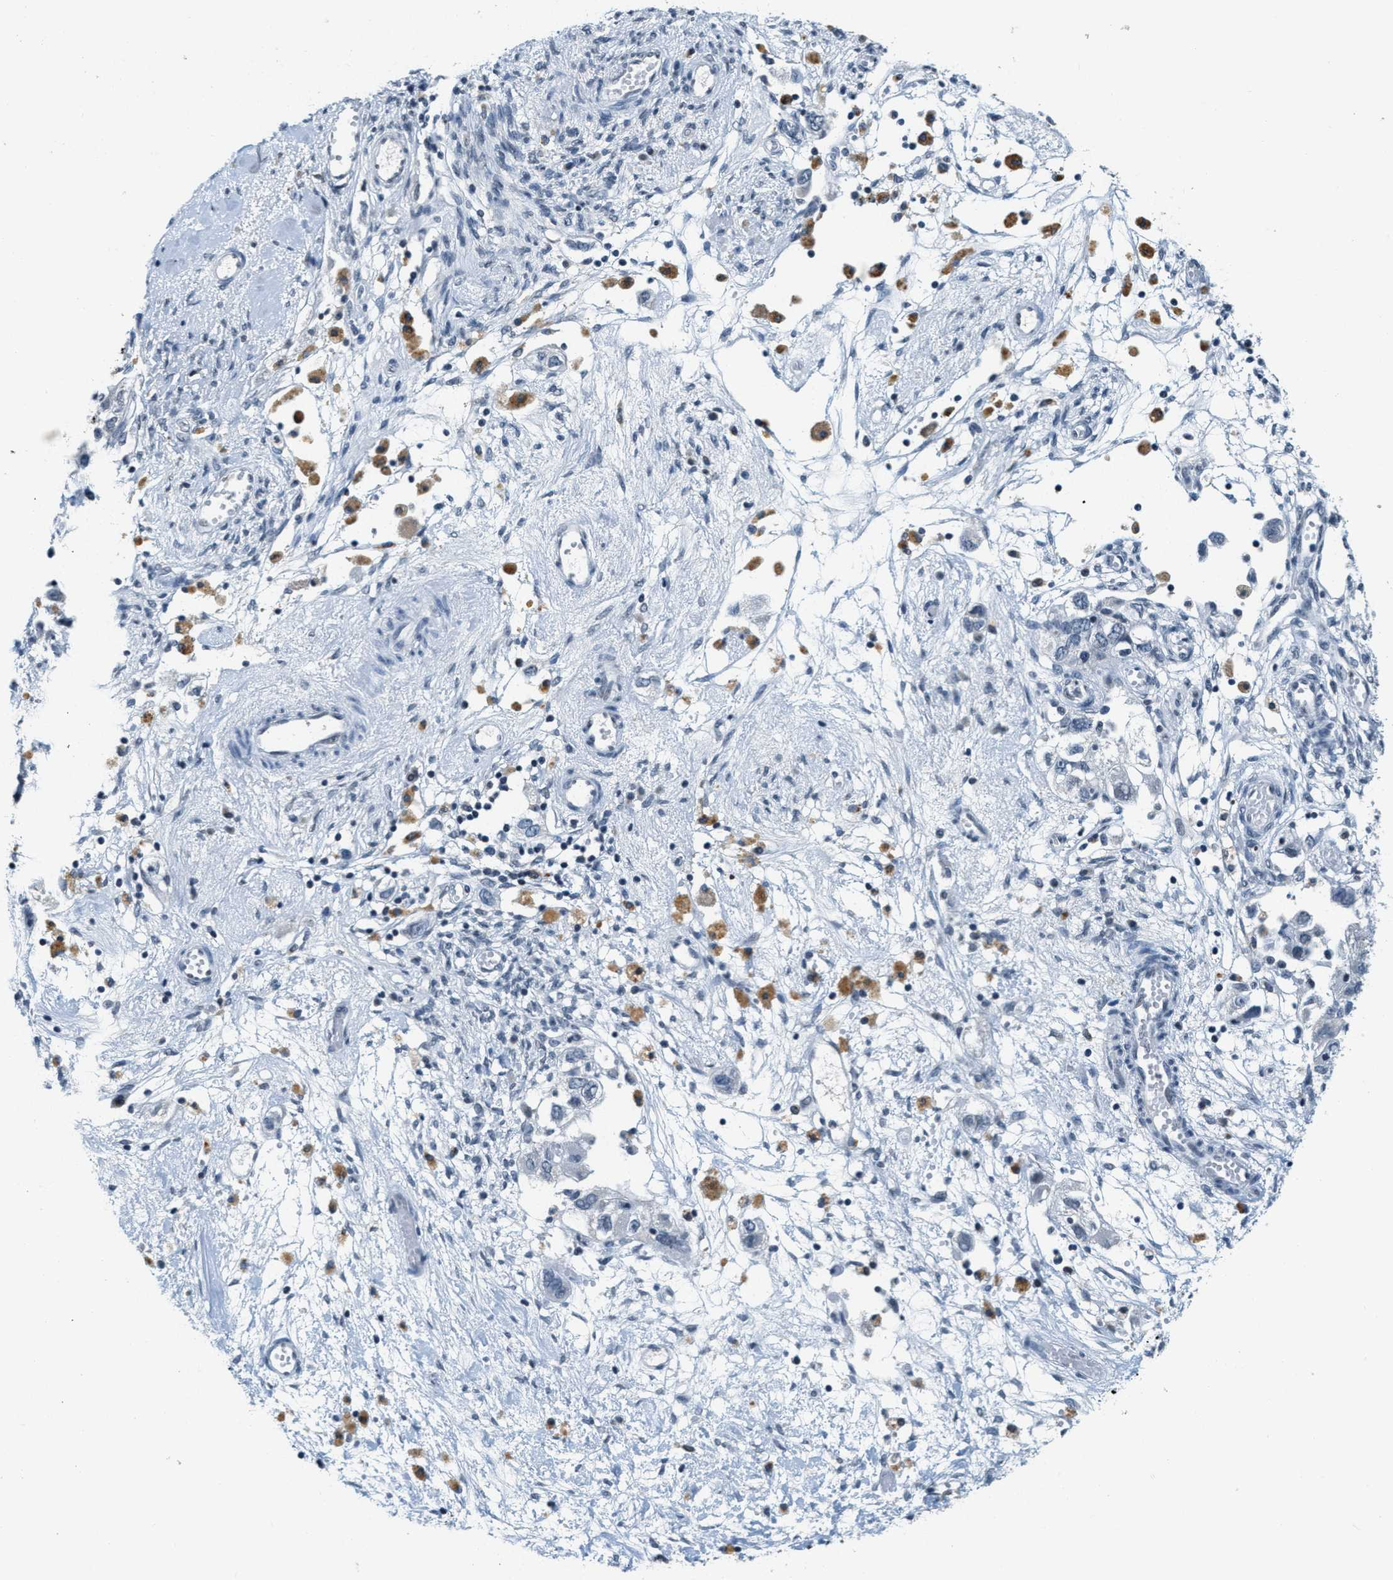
{"staining": {"intensity": "negative", "quantity": "none", "location": "none"}, "tissue": "ovarian cancer", "cell_type": "Tumor cells", "image_type": "cancer", "snomed": [{"axis": "morphology", "description": "Carcinoma, NOS"}, {"axis": "morphology", "description": "Cystadenocarcinoma, serous, NOS"}, {"axis": "topography", "description": "Ovary"}], "caption": "This is an immunohistochemistry histopathology image of ovarian cancer. There is no expression in tumor cells.", "gene": "CA4", "patient": {"sex": "female", "age": 69}}